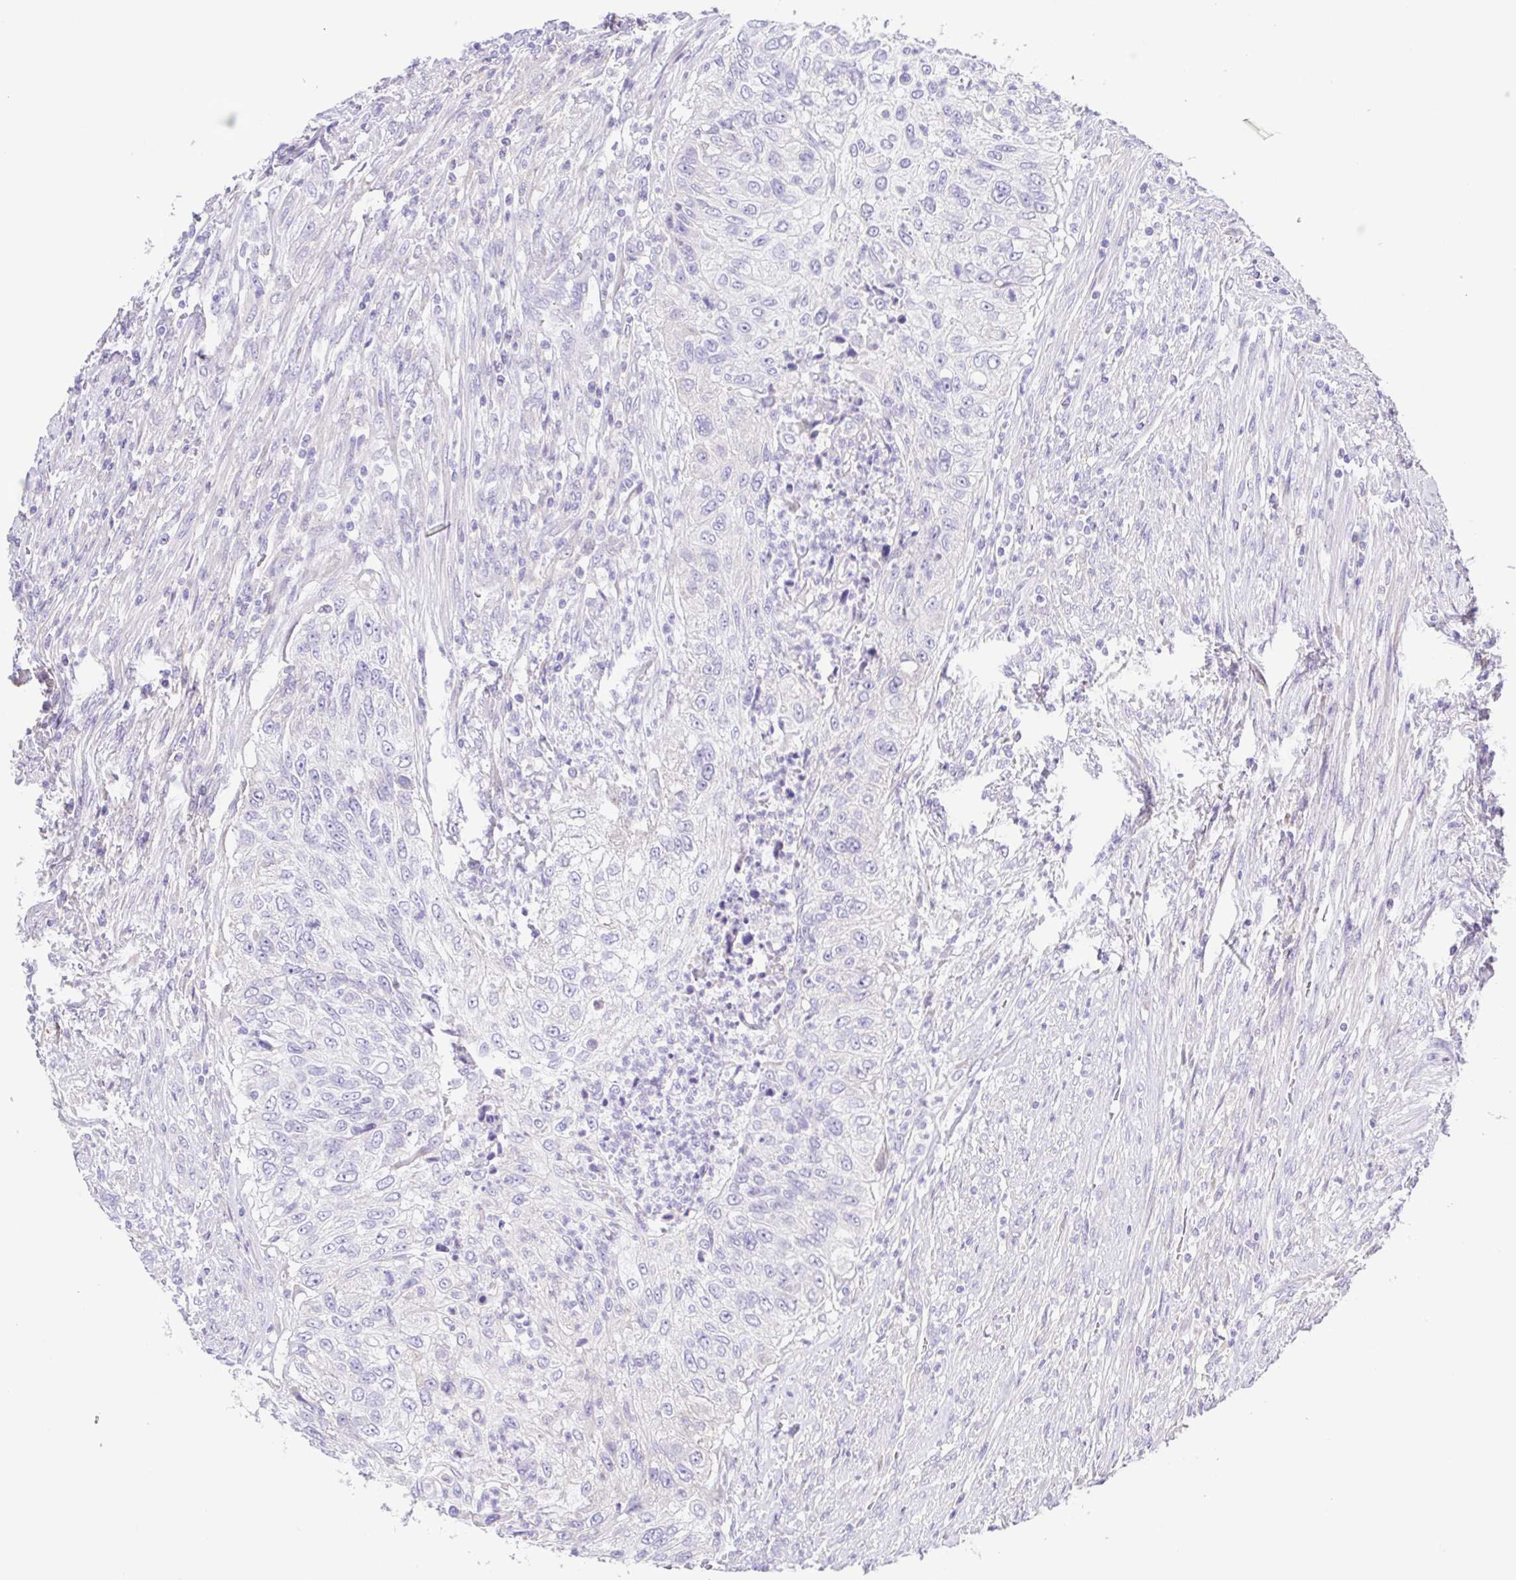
{"staining": {"intensity": "negative", "quantity": "none", "location": "none"}, "tissue": "urothelial cancer", "cell_type": "Tumor cells", "image_type": "cancer", "snomed": [{"axis": "morphology", "description": "Urothelial carcinoma, High grade"}, {"axis": "topography", "description": "Urinary bladder"}], "caption": "The photomicrograph demonstrates no significant positivity in tumor cells of high-grade urothelial carcinoma.", "gene": "A1BG", "patient": {"sex": "female", "age": 60}}